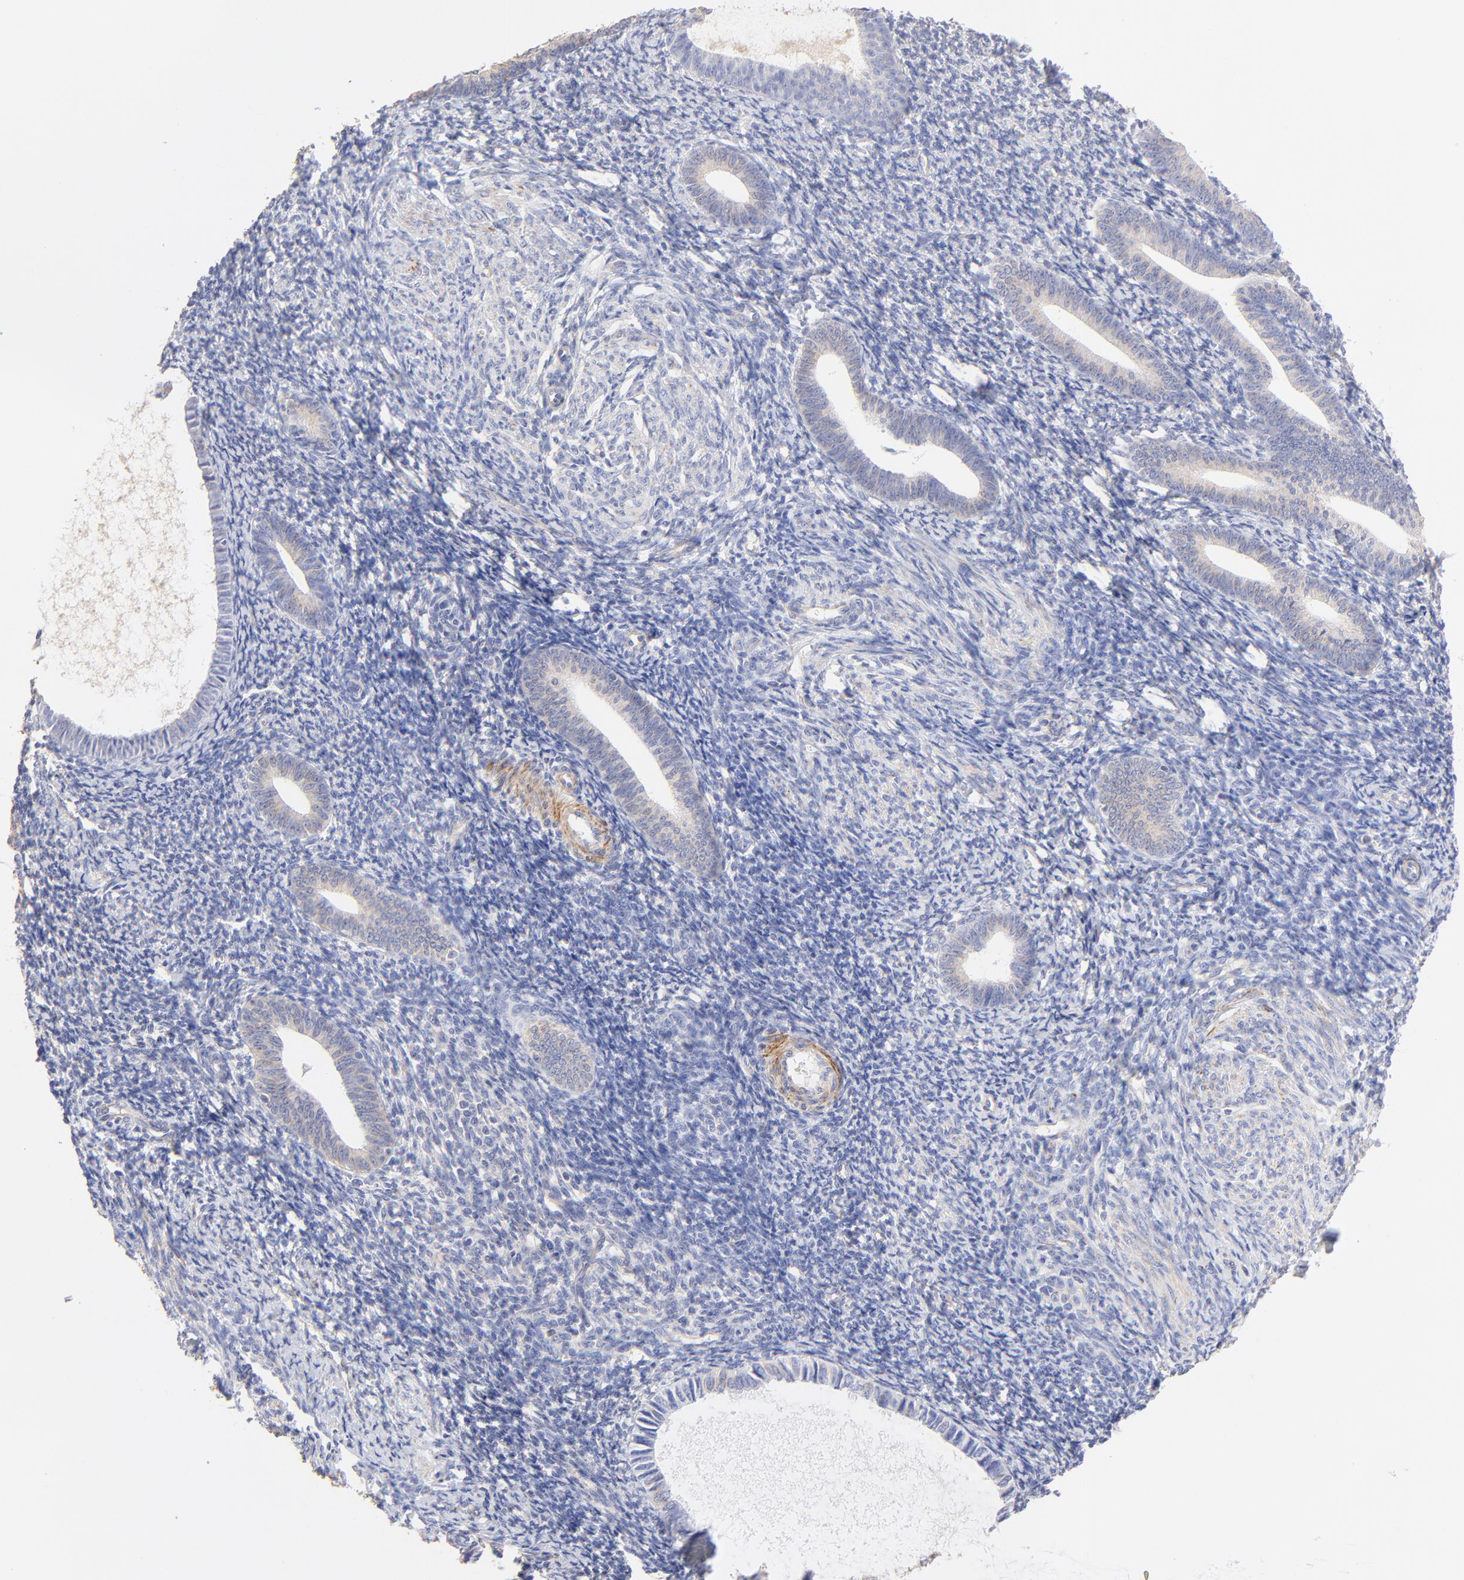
{"staining": {"intensity": "negative", "quantity": "none", "location": "none"}, "tissue": "endometrium", "cell_type": "Cells in endometrial stroma", "image_type": "normal", "snomed": [{"axis": "morphology", "description": "Normal tissue, NOS"}, {"axis": "topography", "description": "Endometrium"}], "caption": "Immunohistochemical staining of unremarkable endometrium reveals no significant staining in cells in endometrial stroma.", "gene": "ACTRT1", "patient": {"sex": "female", "age": 57}}